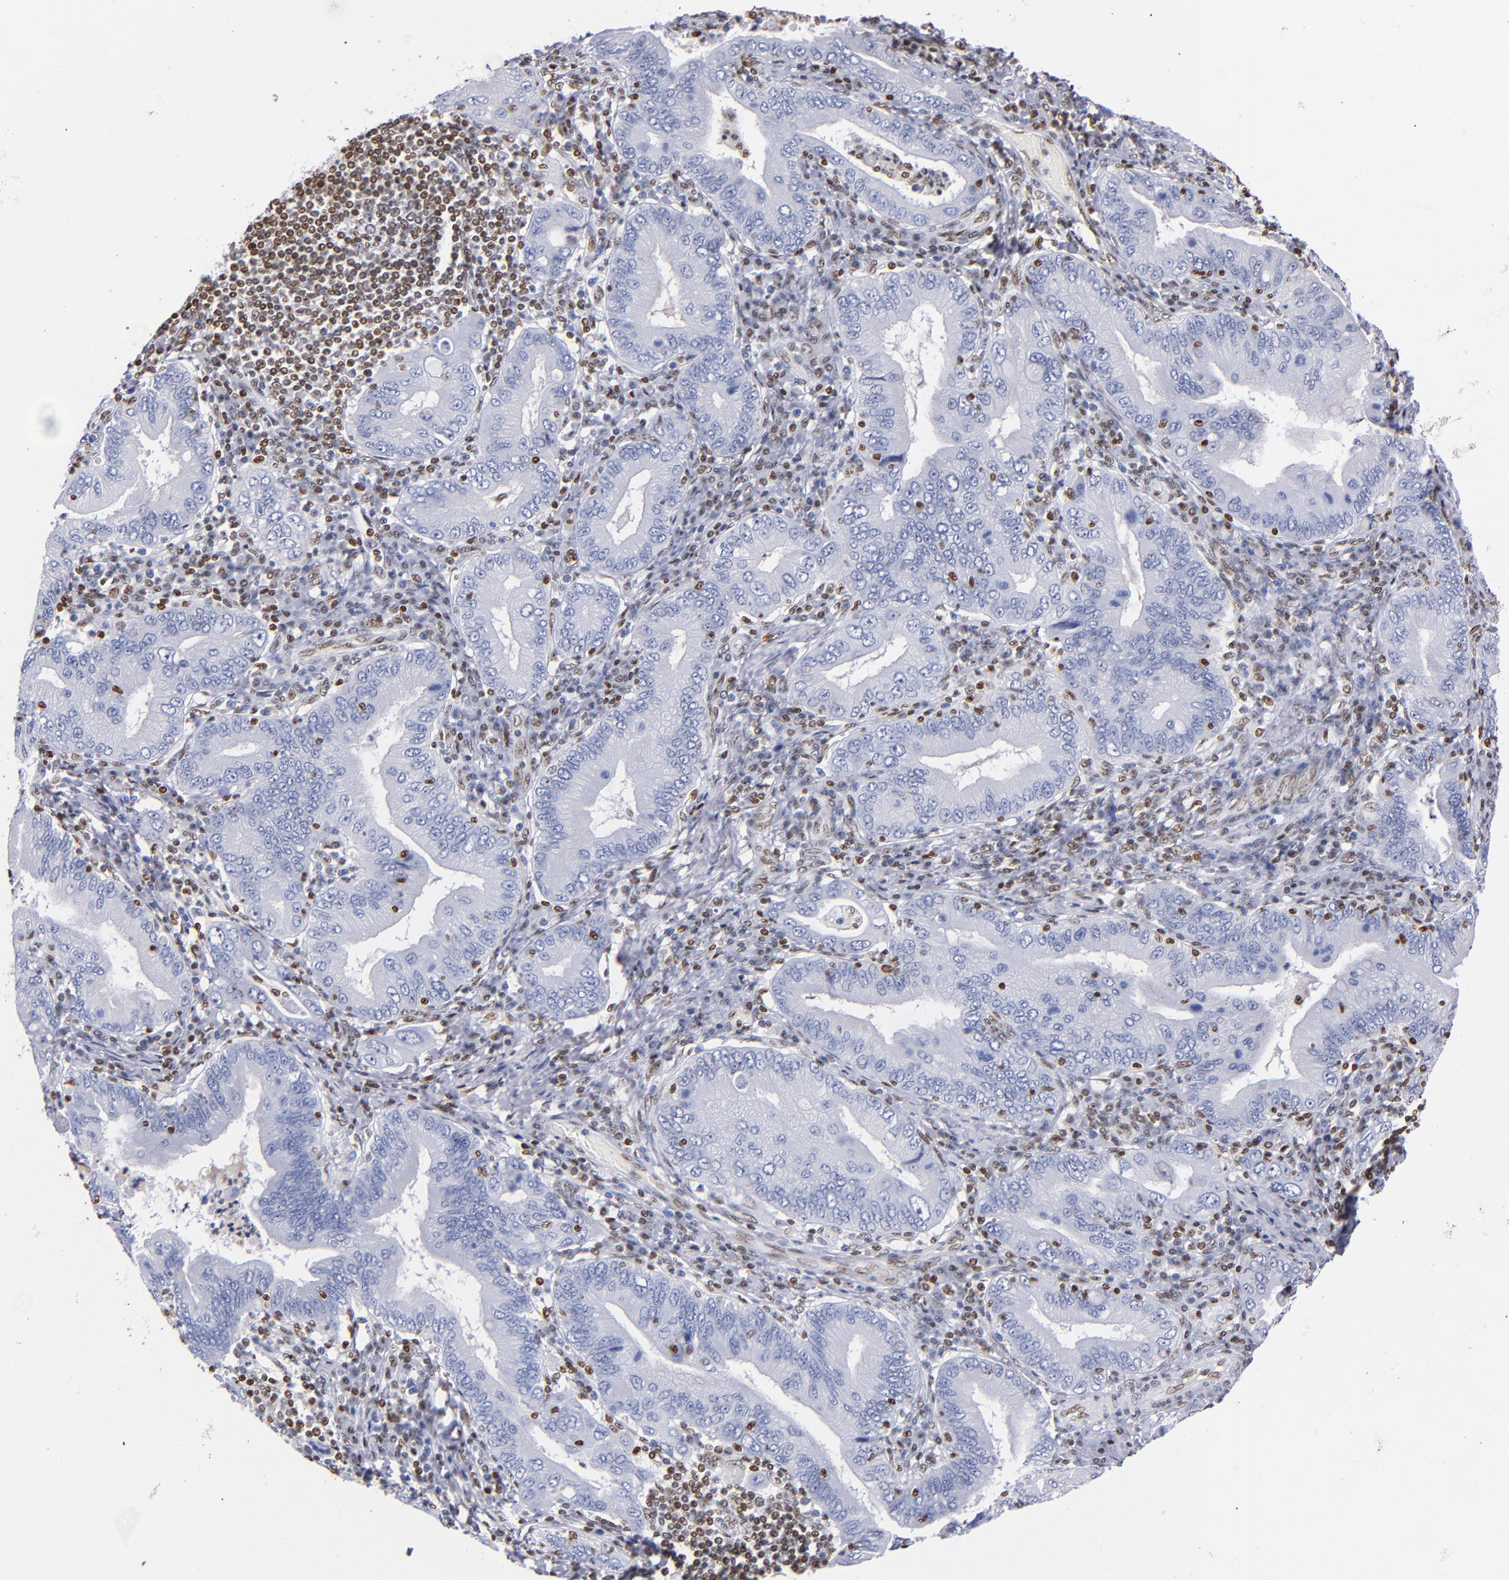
{"staining": {"intensity": "negative", "quantity": "none", "location": "none"}, "tissue": "stomach cancer", "cell_type": "Tumor cells", "image_type": "cancer", "snomed": [{"axis": "morphology", "description": "Normal tissue, NOS"}, {"axis": "morphology", "description": "Adenocarcinoma, NOS"}, {"axis": "topography", "description": "Esophagus"}, {"axis": "topography", "description": "Stomach, upper"}, {"axis": "topography", "description": "Peripheral nerve tissue"}], "caption": "DAB immunohistochemical staining of human stomach cancer displays no significant positivity in tumor cells.", "gene": "IFI16", "patient": {"sex": "male", "age": 62}}